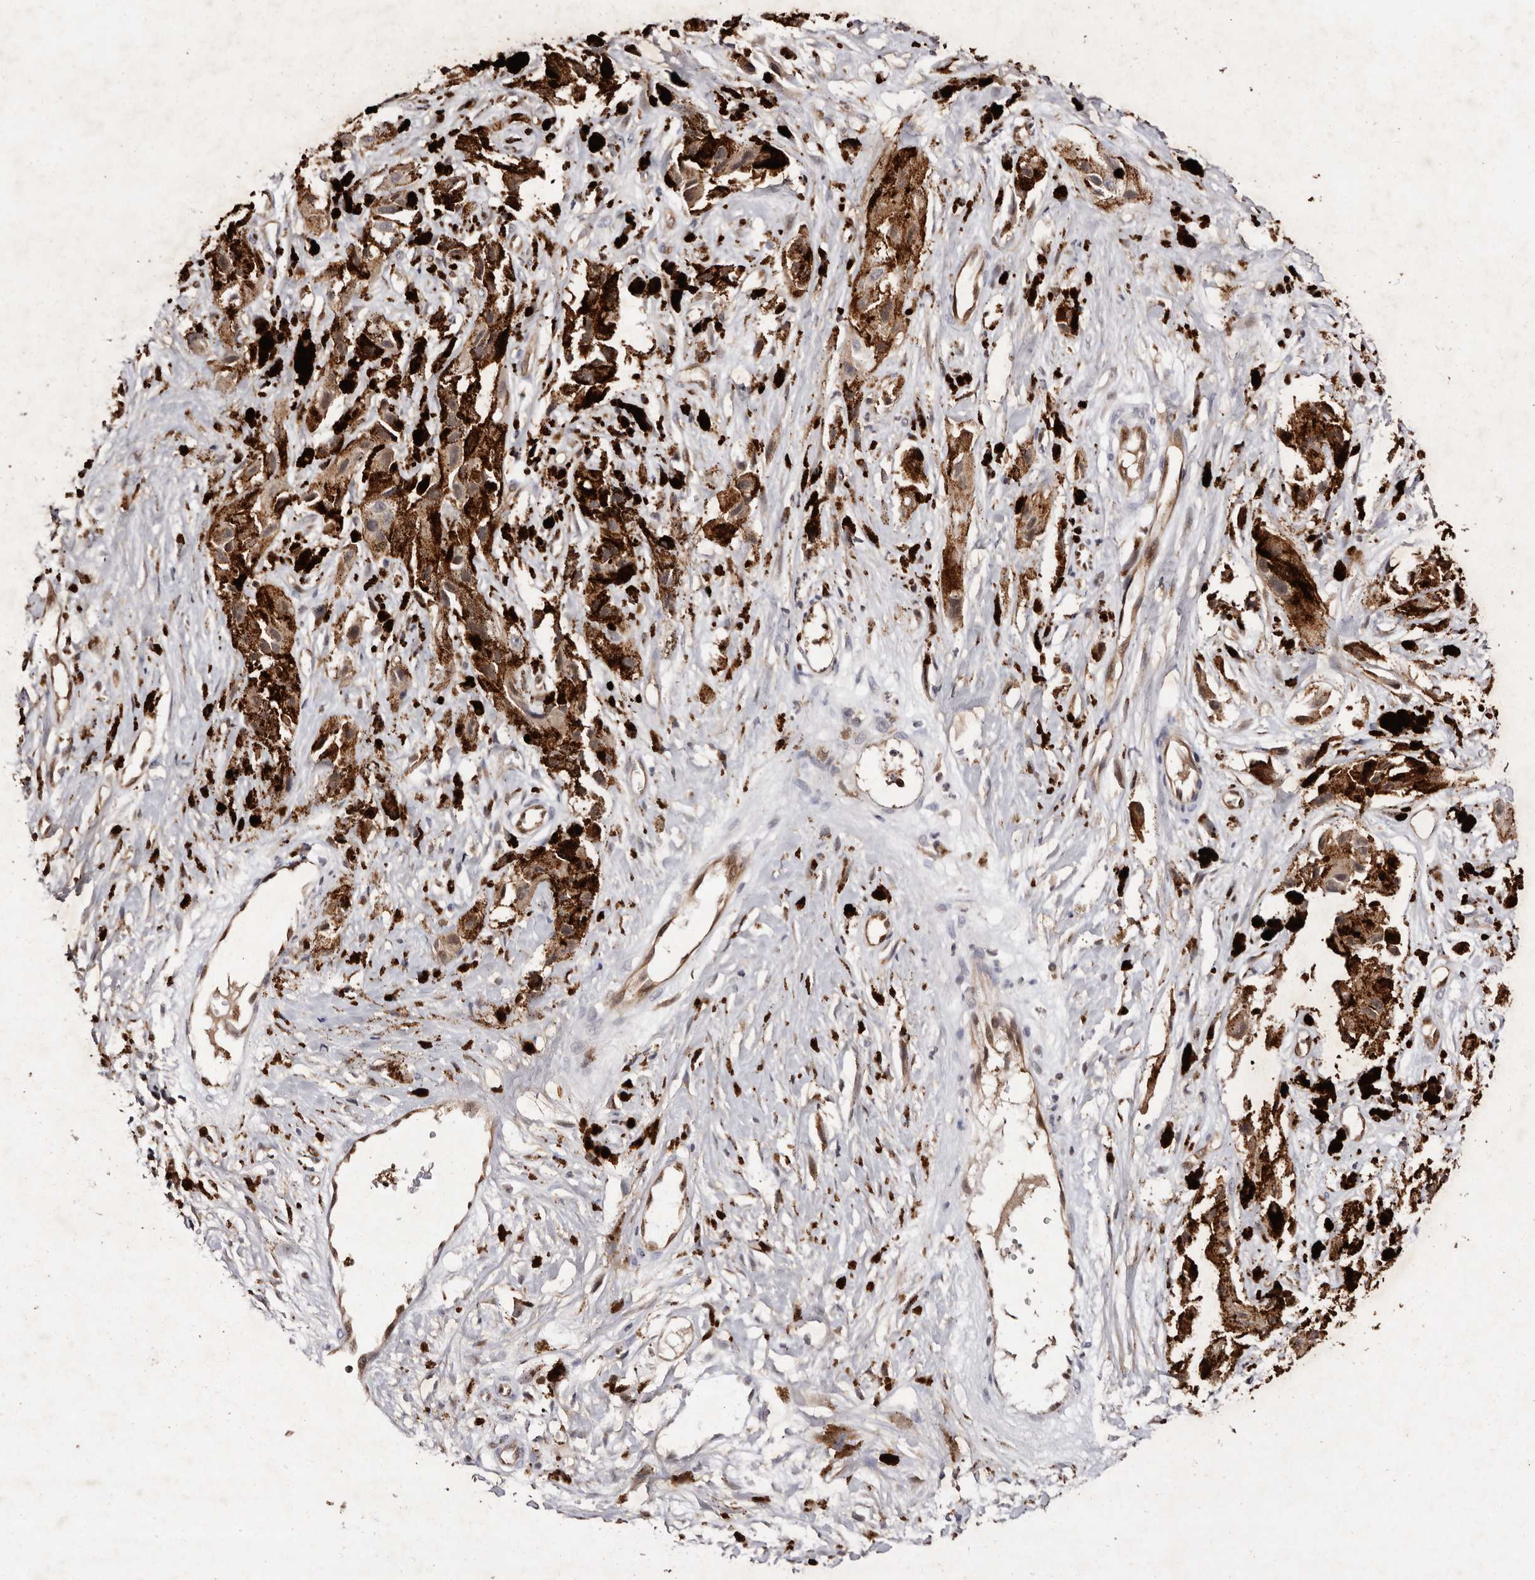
{"staining": {"intensity": "negative", "quantity": "none", "location": "none"}, "tissue": "melanoma", "cell_type": "Tumor cells", "image_type": "cancer", "snomed": [{"axis": "morphology", "description": "Malignant melanoma, NOS"}, {"axis": "topography", "description": "Skin"}], "caption": "This is an immunohistochemistry photomicrograph of malignant melanoma. There is no positivity in tumor cells.", "gene": "GIMAP4", "patient": {"sex": "male", "age": 88}}